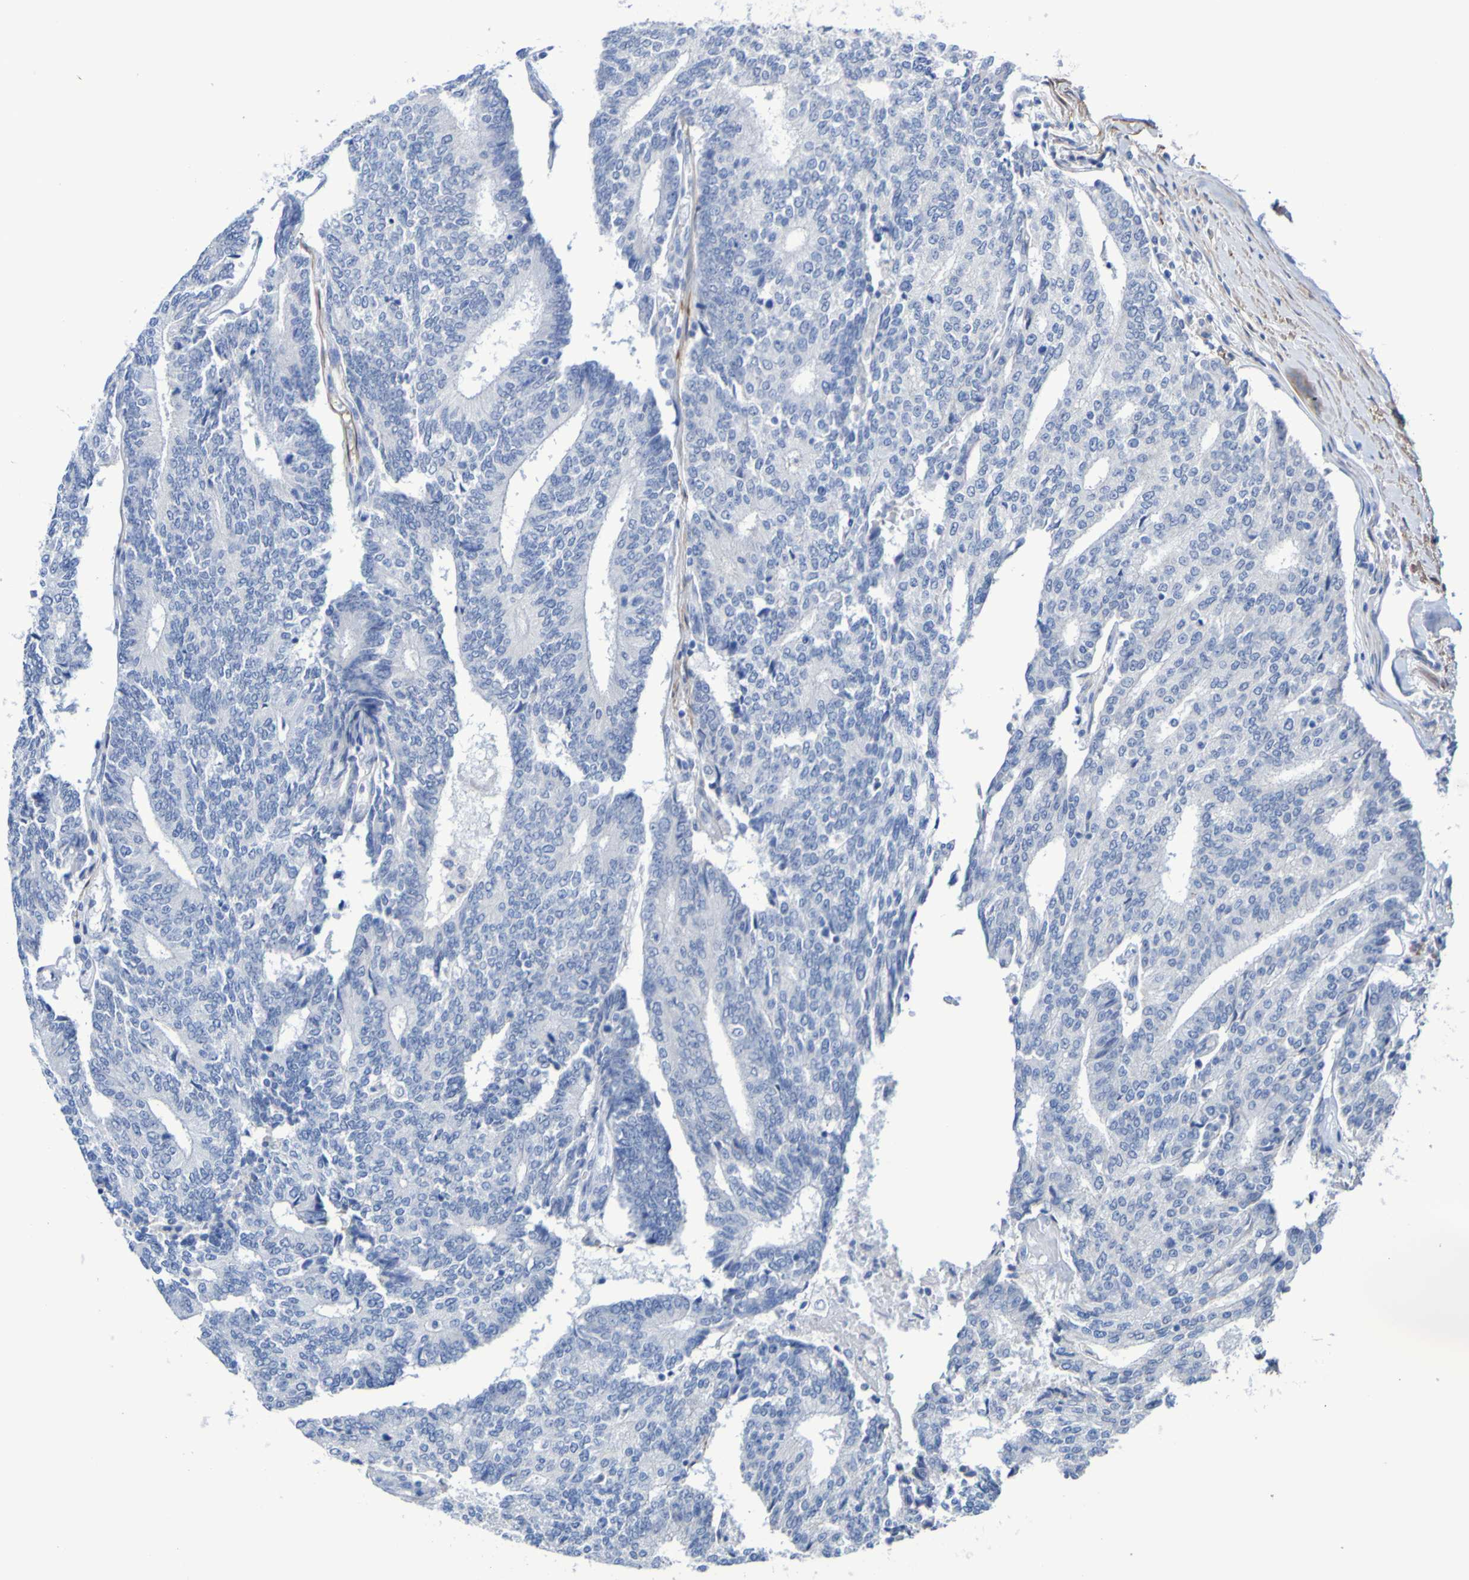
{"staining": {"intensity": "negative", "quantity": "none", "location": "none"}, "tissue": "prostate cancer", "cell_type": "Tumor cells", "image_type": "cancer", "snomed": [{"axis": "morphology", "description": "Normal tissue, NOS"}, {"axis": "morphology", "description": "Adenocarcinoma, High grade"}, {"axis": "topography", "description": "Prostate"}, {"axis": "topography", "description": "Seminal veicle"}], "caption": "A high-resolution histopathology image shows immunohistochemistry (IHC) staining of adenocarcinoma (high-grade) (prostate), which exhibits no significant expression in tumor cells.", "gene": "SGCB", "patient": {"sex": "male", "age": 55}}